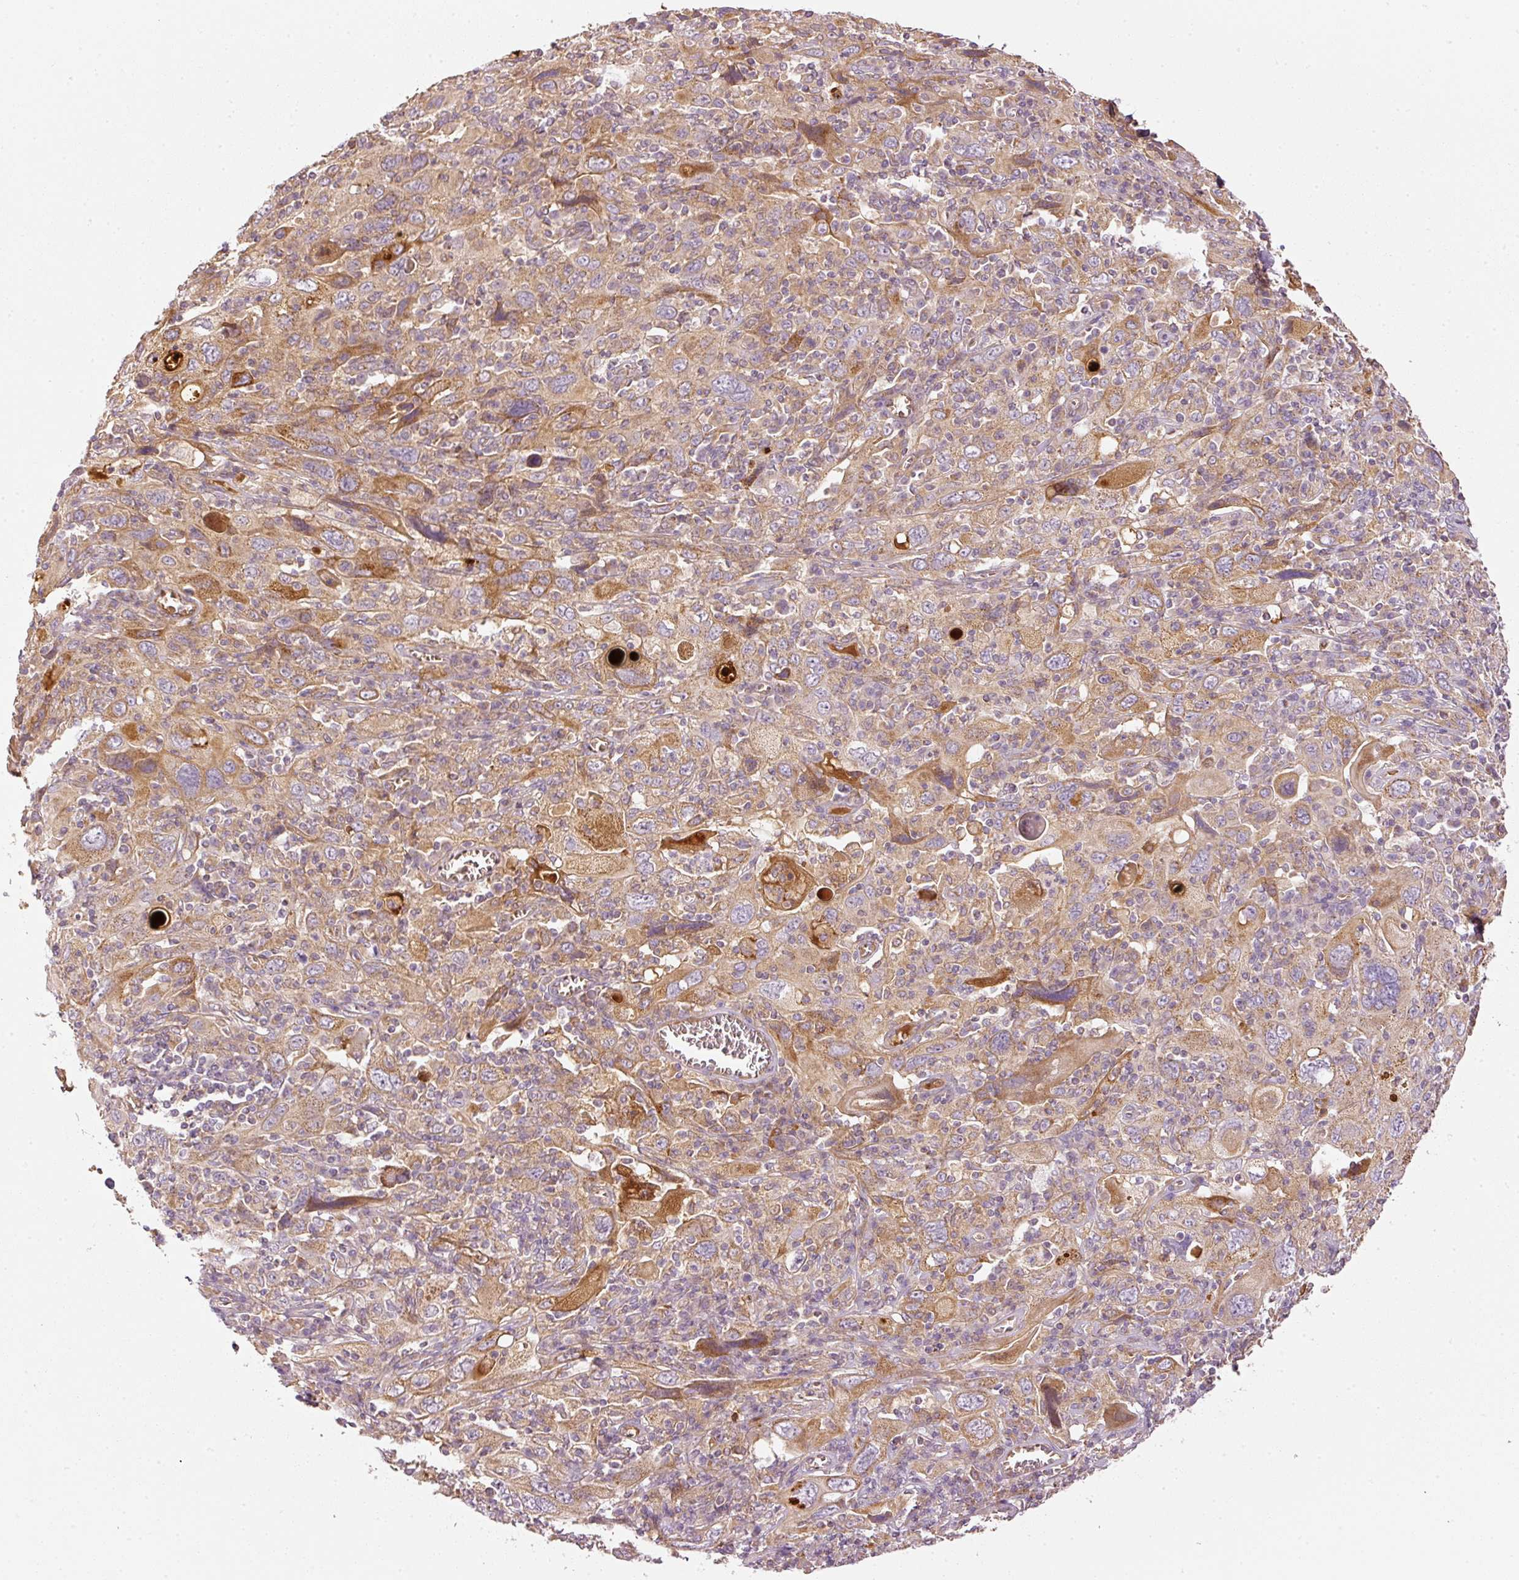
{"staining": {"intensity": "weak", "quantity": "25%-75%", "location": "cytoplasmic/membranous"}, "tissue": "cervical cancer", "cell_type": "Tumor cells", "image_type": "cancer", "snomed": [{"axis": "morphology", "description": "Squamous cell carcinoma, NOS"}, {"axis": "topography", "description": "Cervix"}], "caption": "DAB (3,3'-diaminobenzidine) immunohistochemical staining of cervical cancer (squamous cell carcinoma) demonstrates weak cytoplasmic/membranous protein positivity in approximately 25%-75% of tumor cells.", "gene": "SERPING1", "patient": {"sex": "female", "age": 46}}